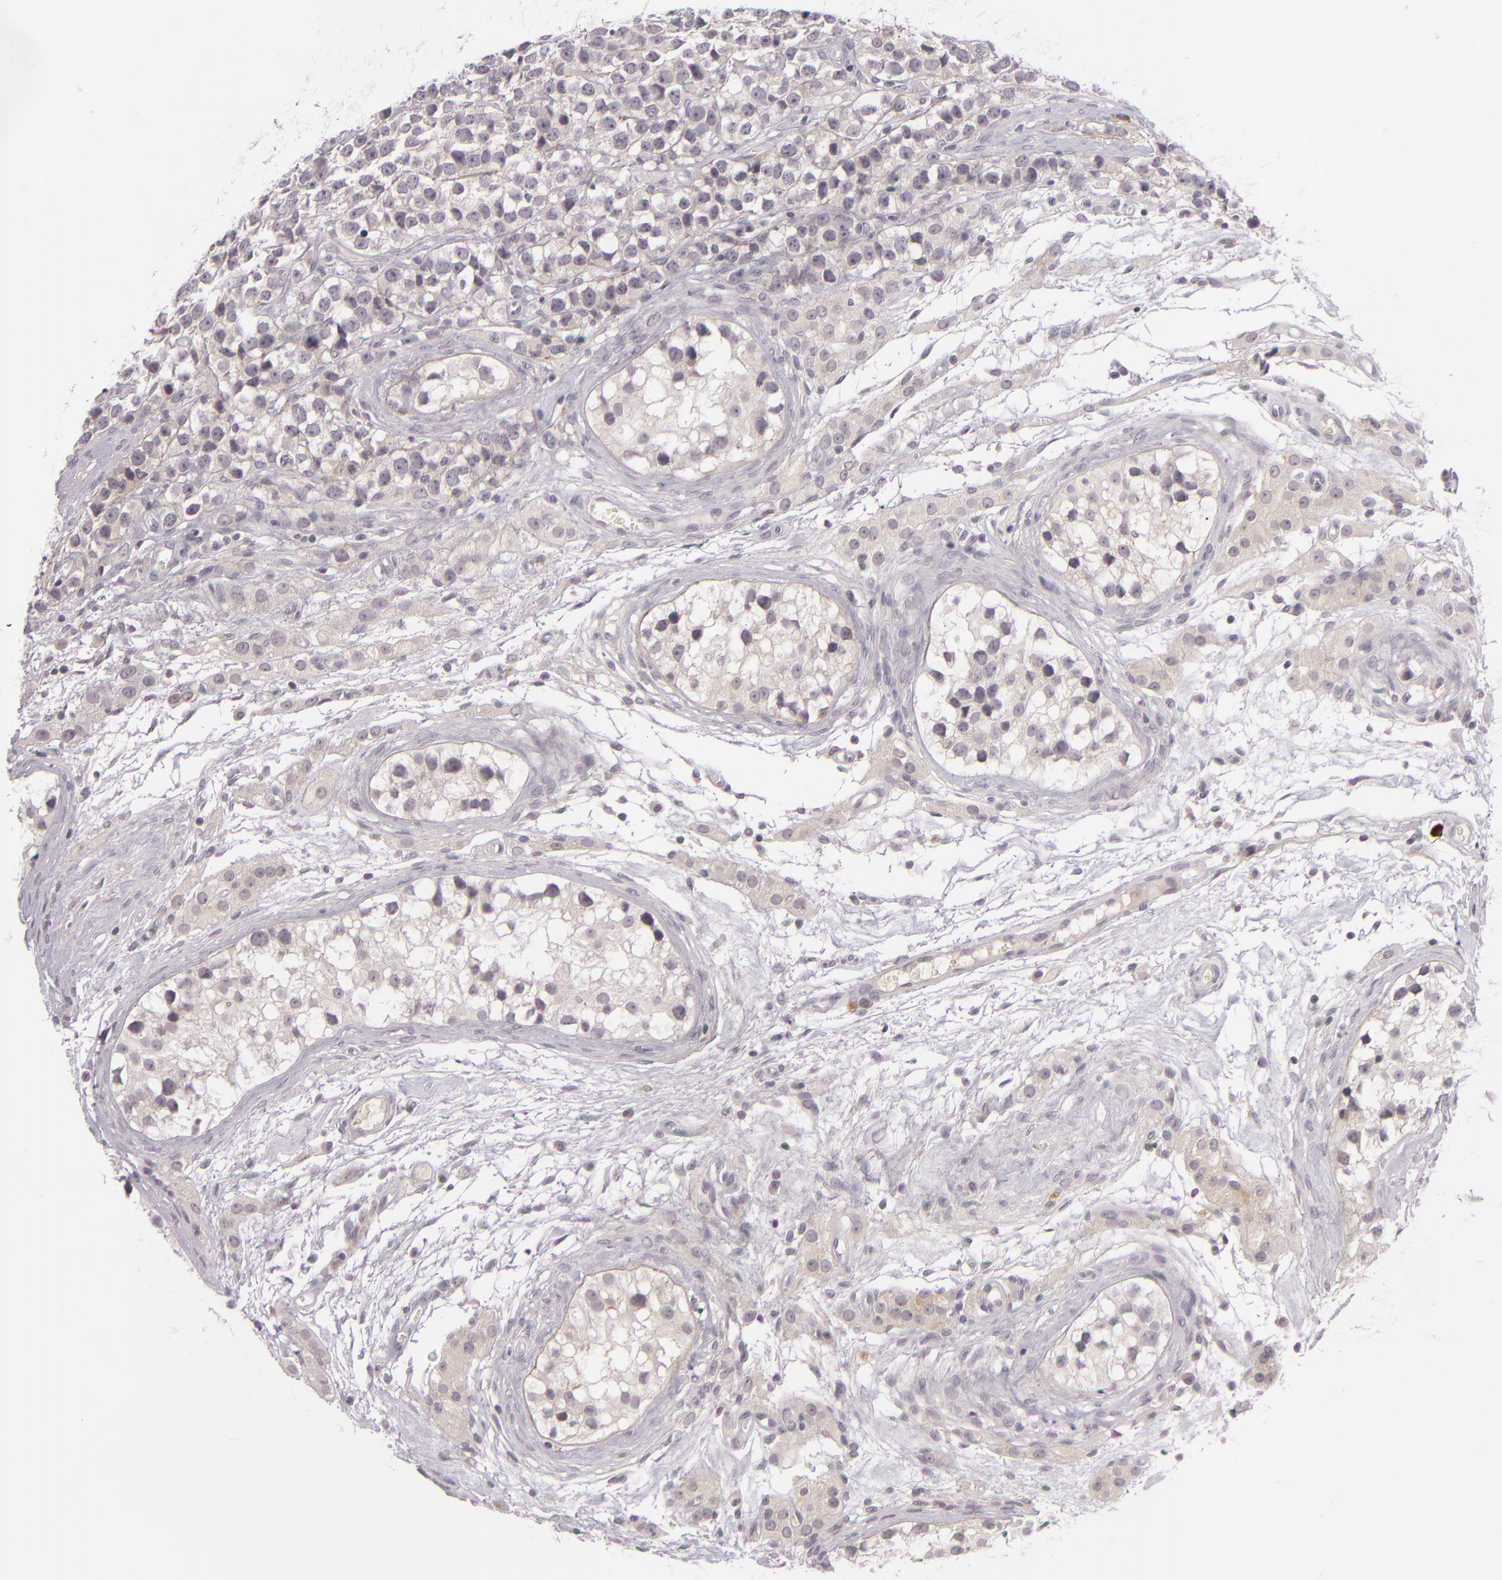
{"staining": {"intensity": "negative", "quantity": "none", "location": "none"}, "tissue": "testis cancer", "cell_type": "Tumor cells", "image_type": "cancer", "snomed": [{"axis": "morphology", "description": "Seminoma, NOS"}, {"axis": "topography", "description": "Testis"}], "caption": "The IHC histopathology image has no significant staining in tumor cells of testis cancer (seminoma) tissue. Brightfield microscopy of immunohistochemistry (IHC) stained with DAB (3,3'-diaminobenzidine) (brown) and hematoxylin (blue), captured at high magnification.", "gene": "DAG1", "patient": {"sex": "male", "age": 25}}